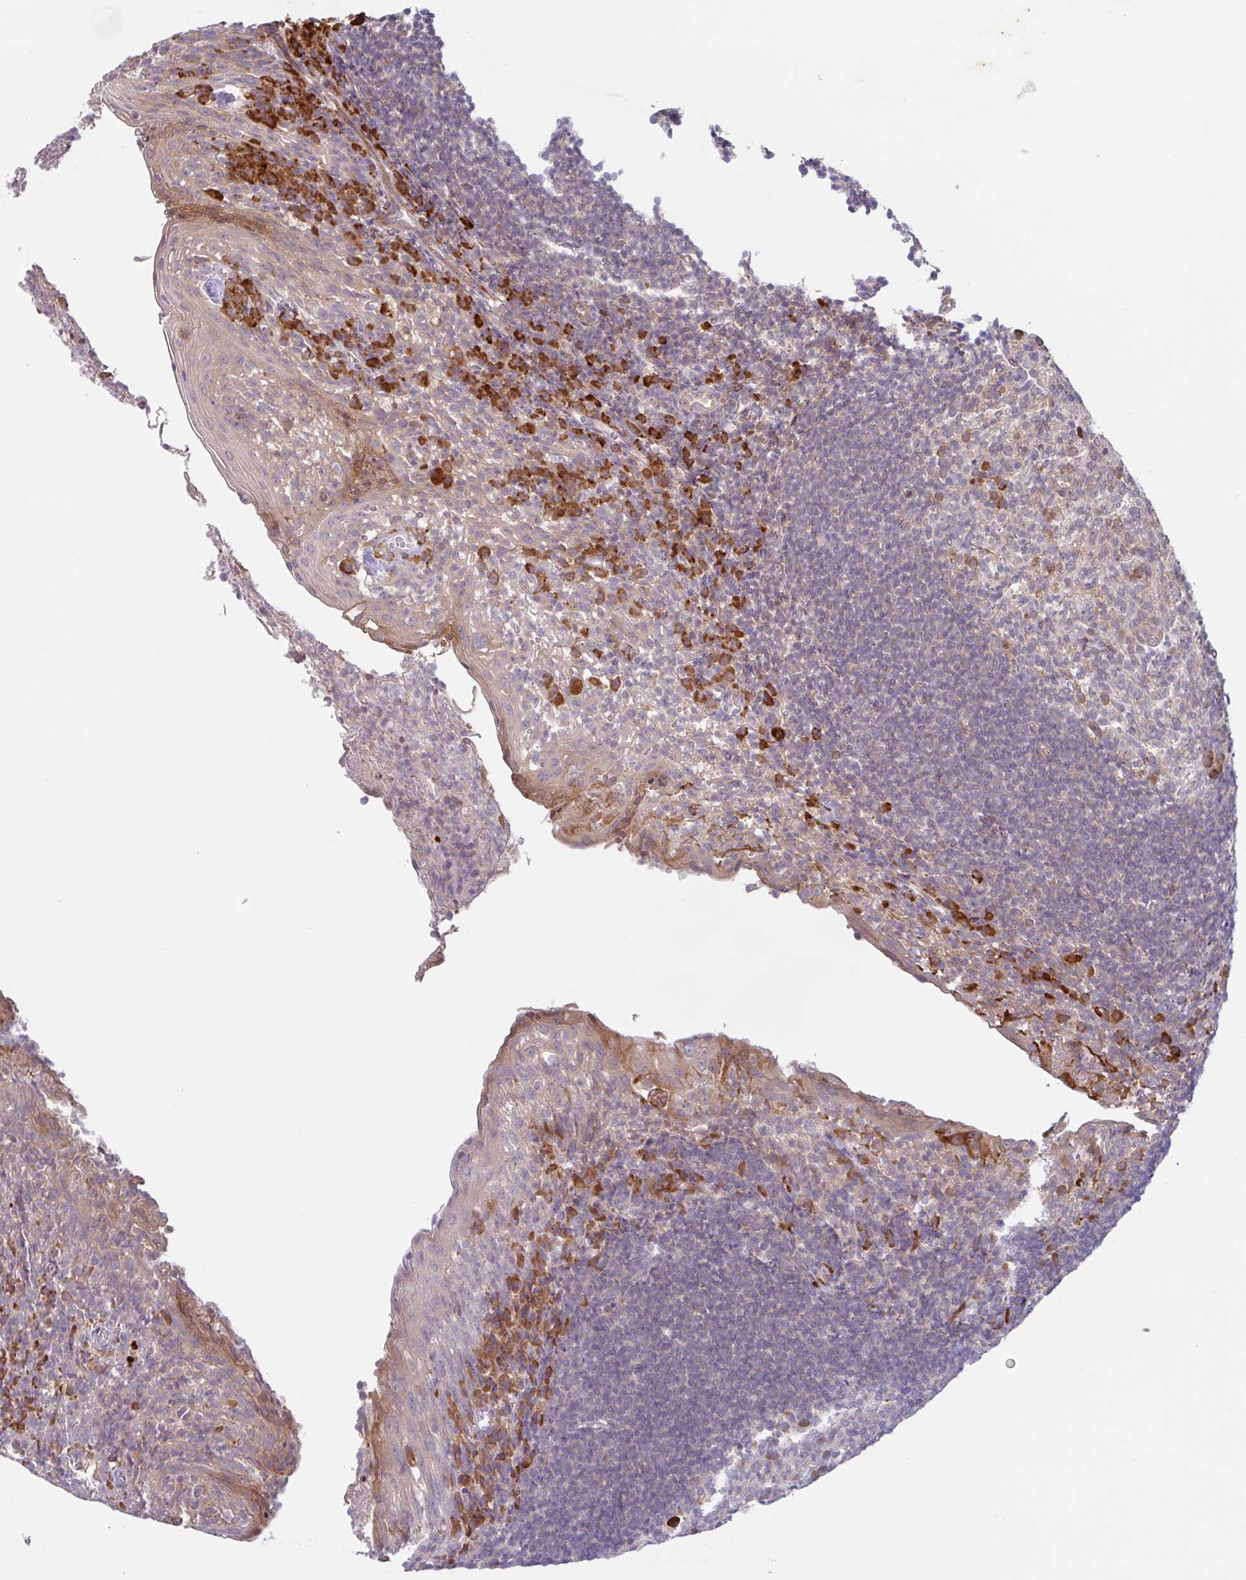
{"staining": {"intensity": "strong", "quantity": "<25%", "location": "cytoplasmic/membranous"}, "tissue": "tonsil", "cell_type": "Germinal center cells", "image_type": "normal", "snomed": [{"axis": "morphology", "description": "Normal tissue, NOS"}, {"axis": "topography", "description": "Tonsil"}], "caption": "An IHC image of normal tissue is shown. Protein staining in brown highlights strong cytoplasmic/membranous positivity in tonsil within germinal center cells. Immunohistochemistry stains the protein of interest in brown and the nuclei are stained blue.", "gene": "RIT1", "patient": {"sex": "female", "age": 10}}